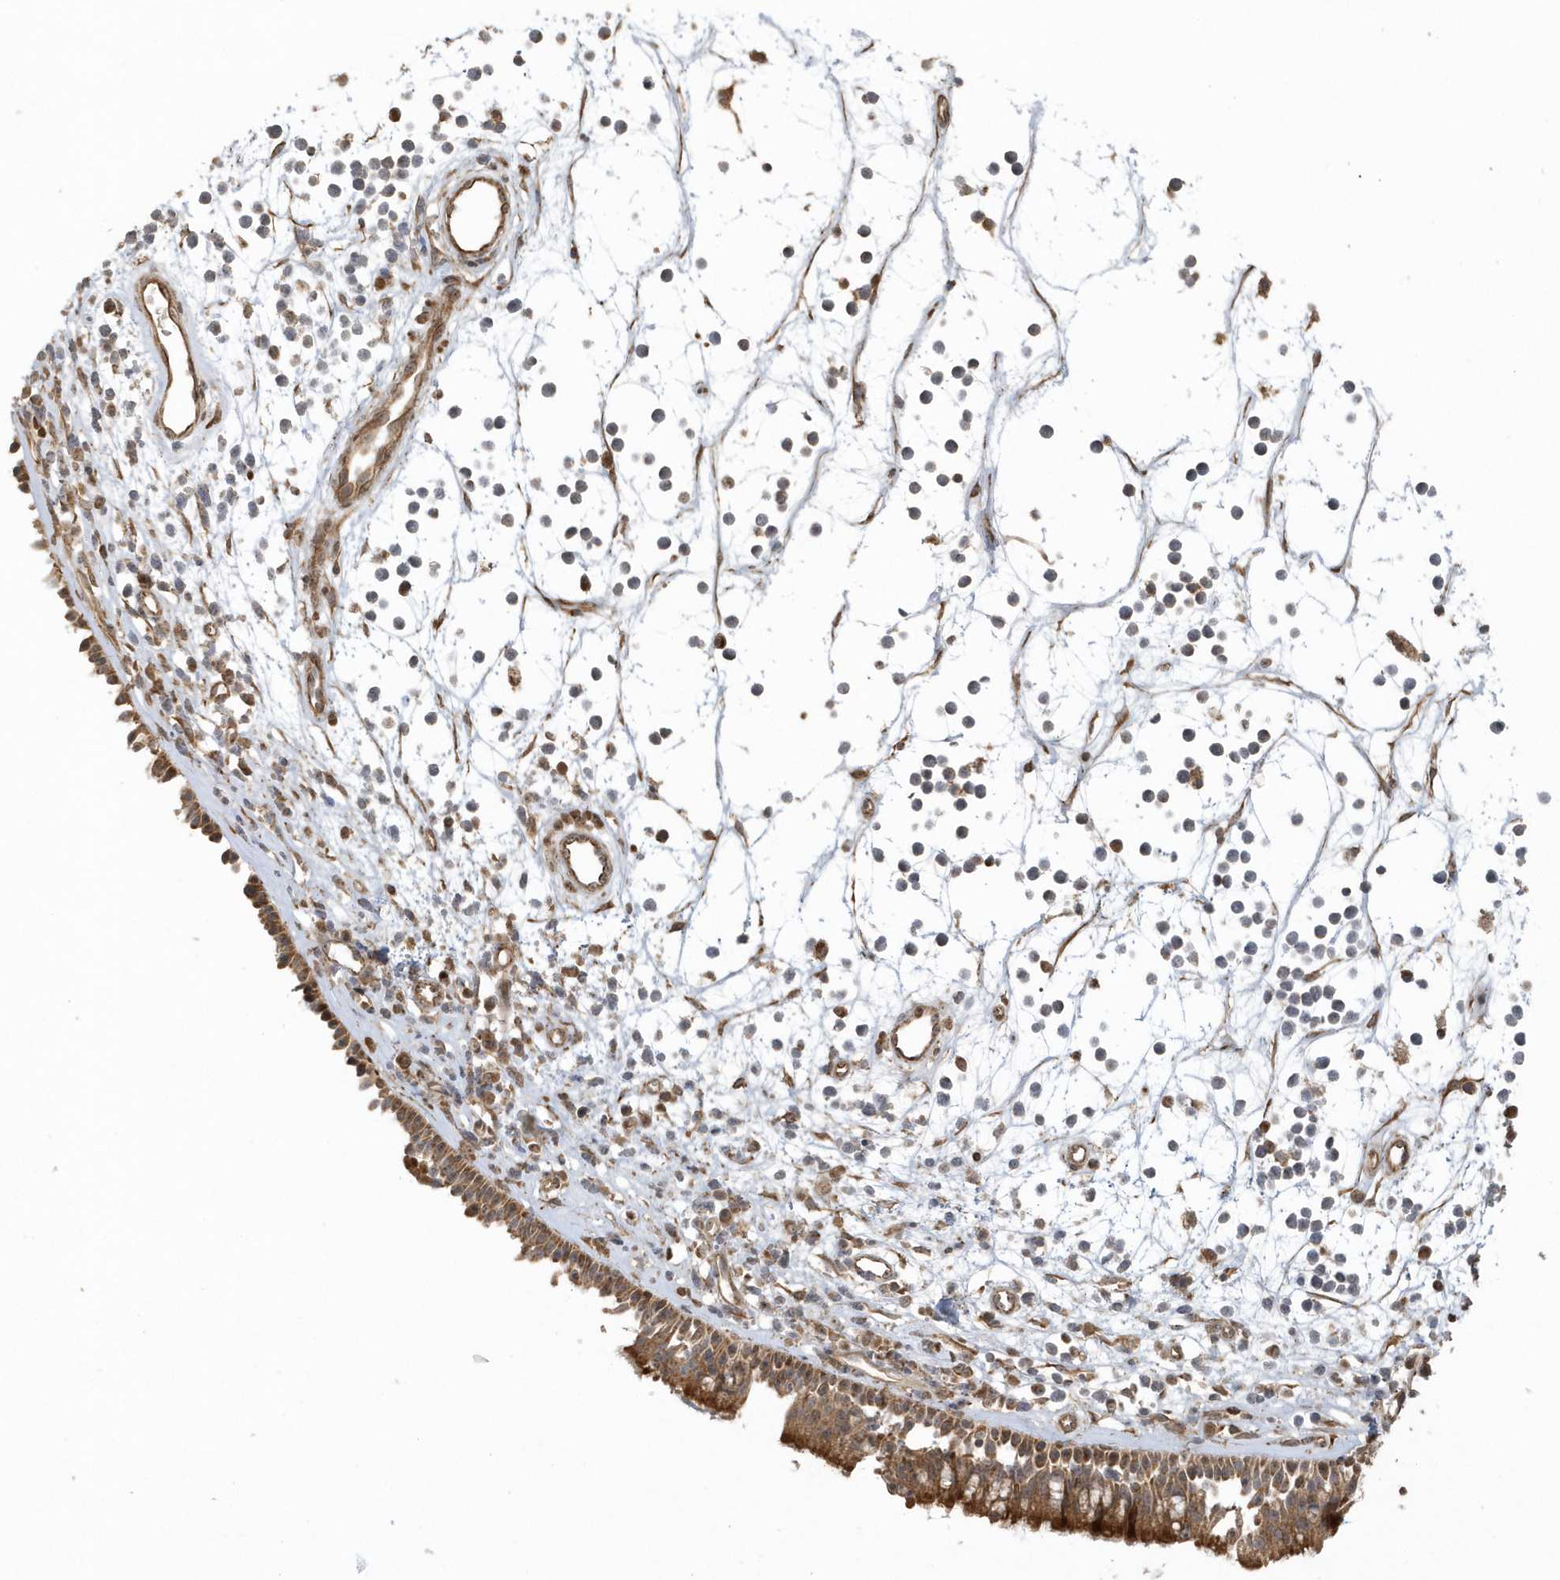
{"staining": {"intensity": "moderate", "quantity": ">75%", "location": "cytoplasmic/membranous"}, "tissue": "nasopharynx", "cell_type": "Respiratory epithelial cells", "image_type": "normal", "snomed": [{"axis": "morphology", "description": "Normal tissue, NOS"}, {"axis": "morphology", "description": "Inflammation, NOS"}, {"axis": "morphology", "description": "Malignant melanoma, Metastatic site"}, {"axis": "topography", "description": "Nasopharynx"}], "caption": "Protein staining of normal nasopharynx displays moderate cytoplasmic/membranous expression in approximately >75% of respiratory epithelial cells.", "gene": "THG1L", "patient": {"sex": "male", "age": 70}}